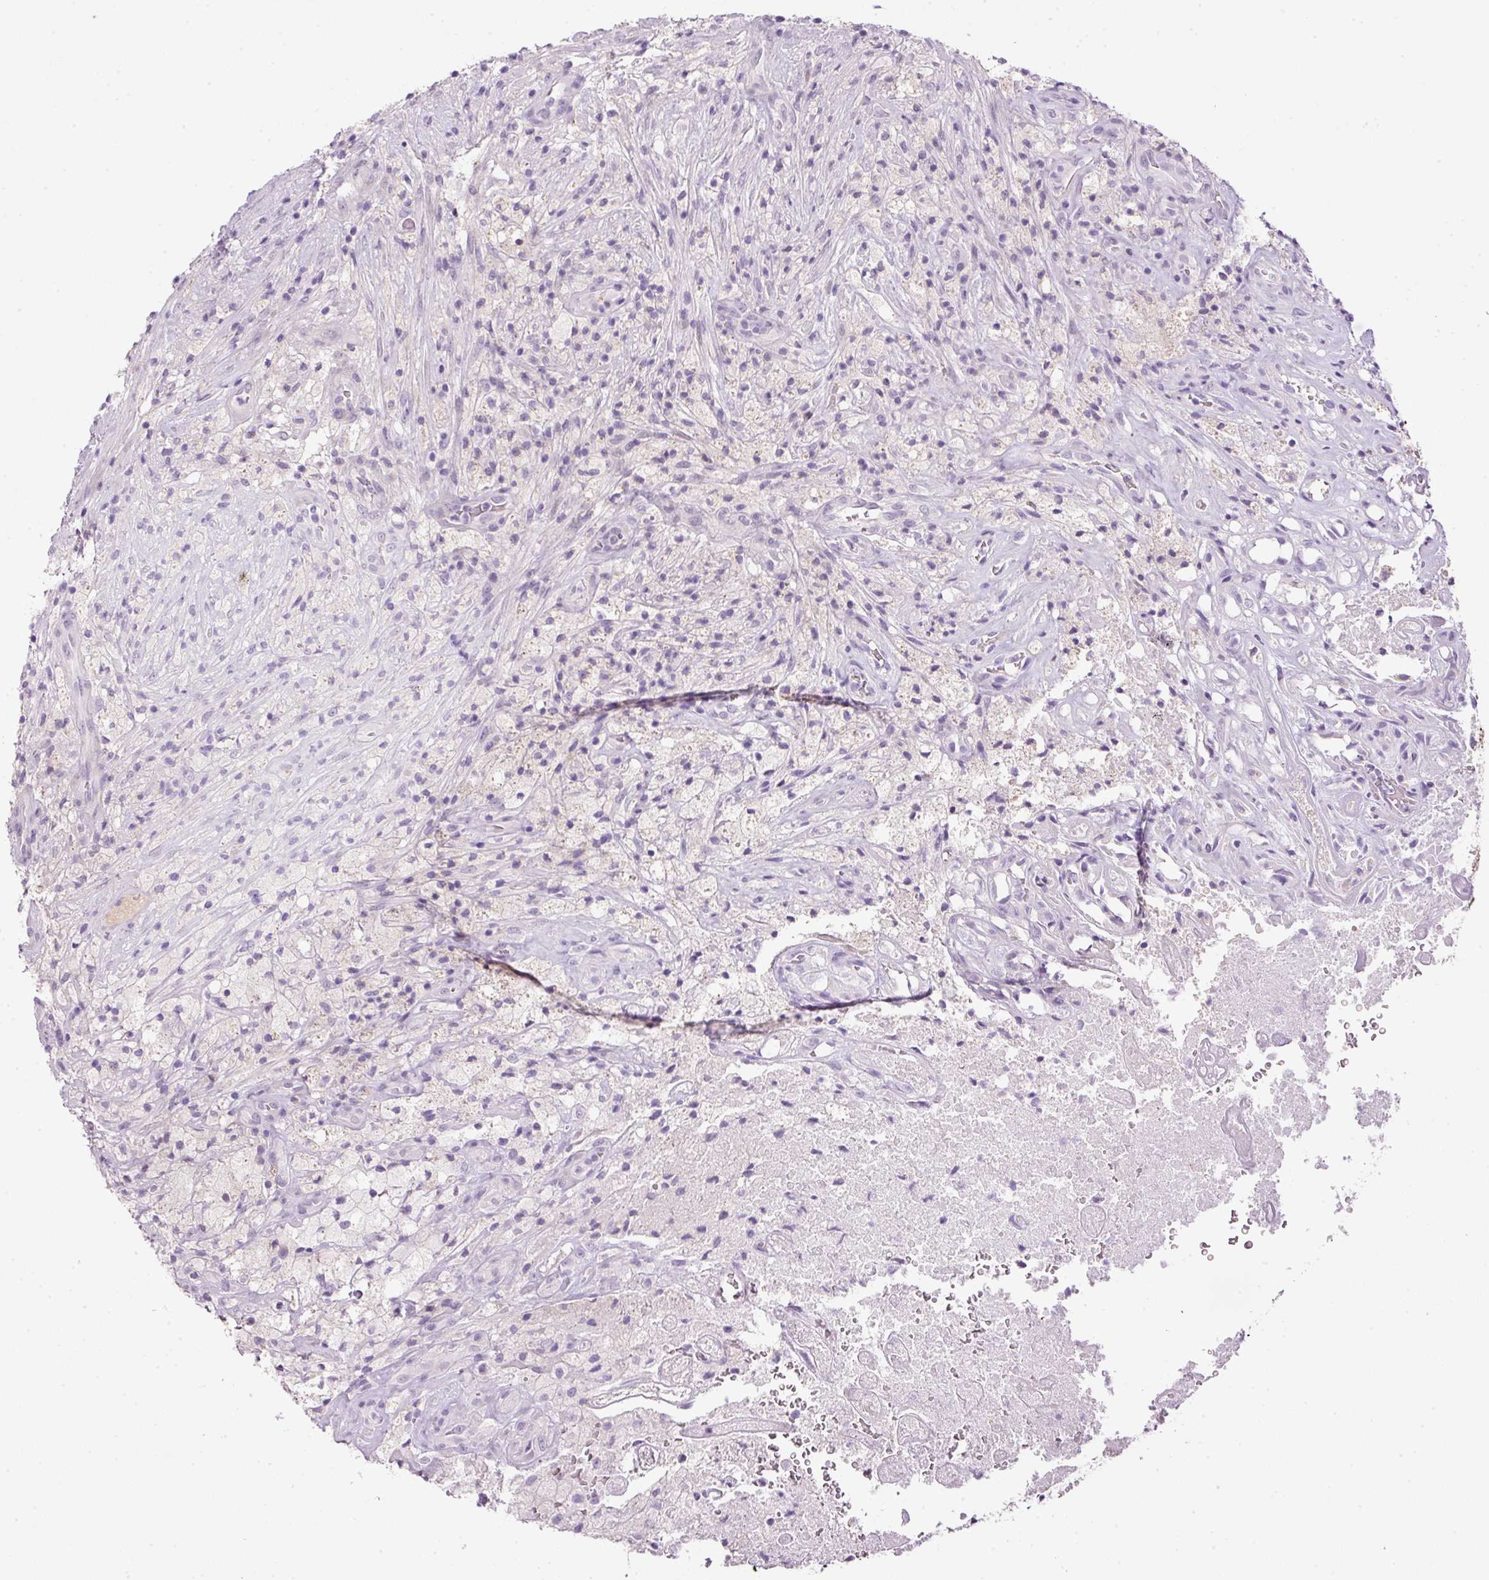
{"staining": {"intensity": "negative", "quantity": "none", "location": "none"}, "tissue": "glioma", "cell_type": "Tumor cells", "image_type": "cancer", "snomed": [{"axis": "morphology", "description": "Glioma, malignant, High grade"}, {"axis": "topography", "description": "Brain"}], "caption": "This is an immunohistochemistry (IHC) image of human malignant glioma (high-grade). There is no positivity in tumor cells.", "gene": "SRC", "patient": {"sex": "male", "age": 69}}